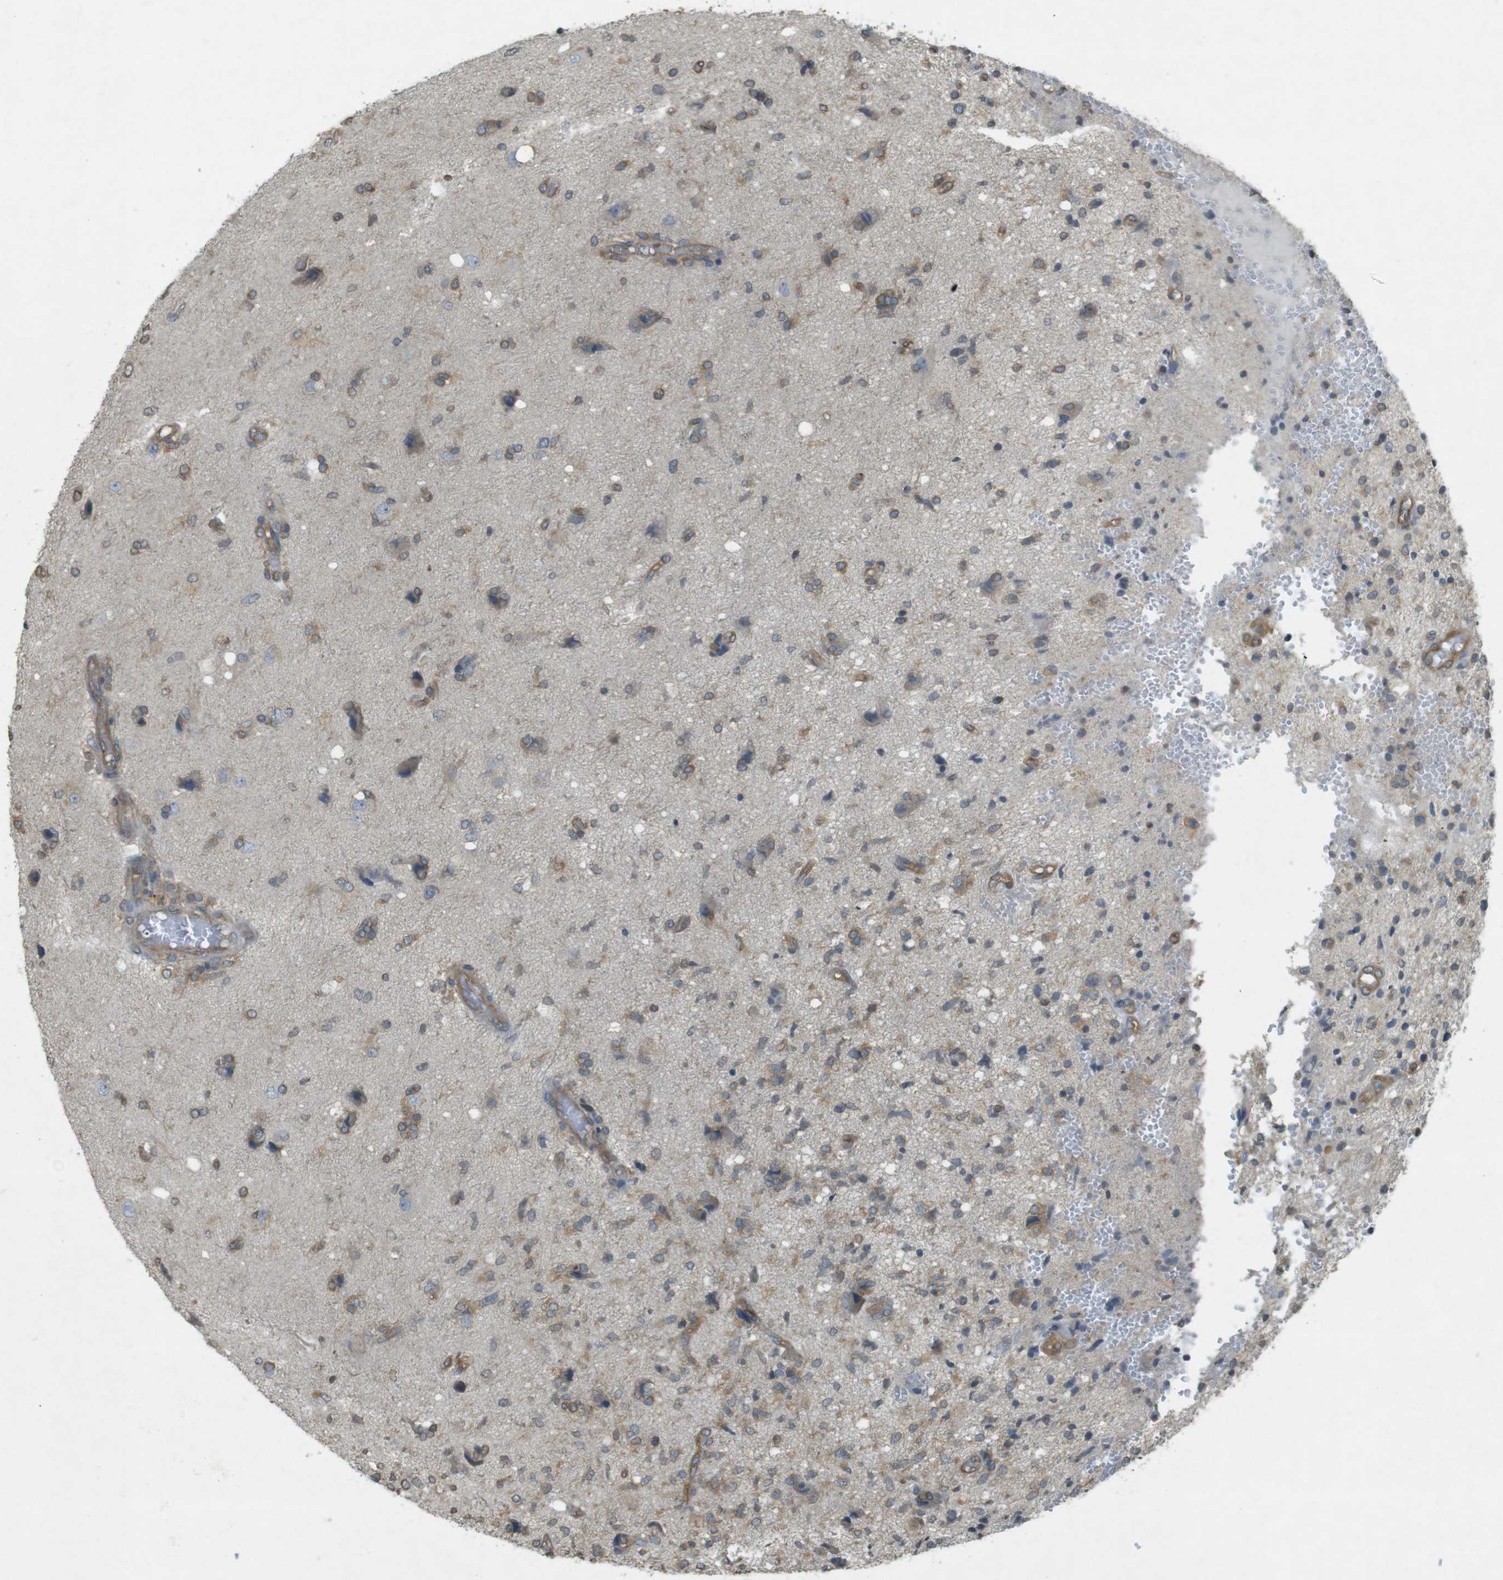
{"staining": {"intensity": "moderate", "quantity": "<25%", "location": "cytoplasmic/membranous"}, "tissue": "glioma", "cell_type": "Tumor cells", "image_type": "cancer", "snomed": [{"axis": "morphology", "description": "Glioma, malignant, High grade"}, {"axis": "topography", "description": "Brain"}], "caption": "This is a photomicrograph of IHC staining of malignant glioma (high-grade), which shows moderate staining in the cytoplasmic/membranous of tumor cells.", "gene": "KIF5B", "patient": {"sex": "female", "age": 59}}